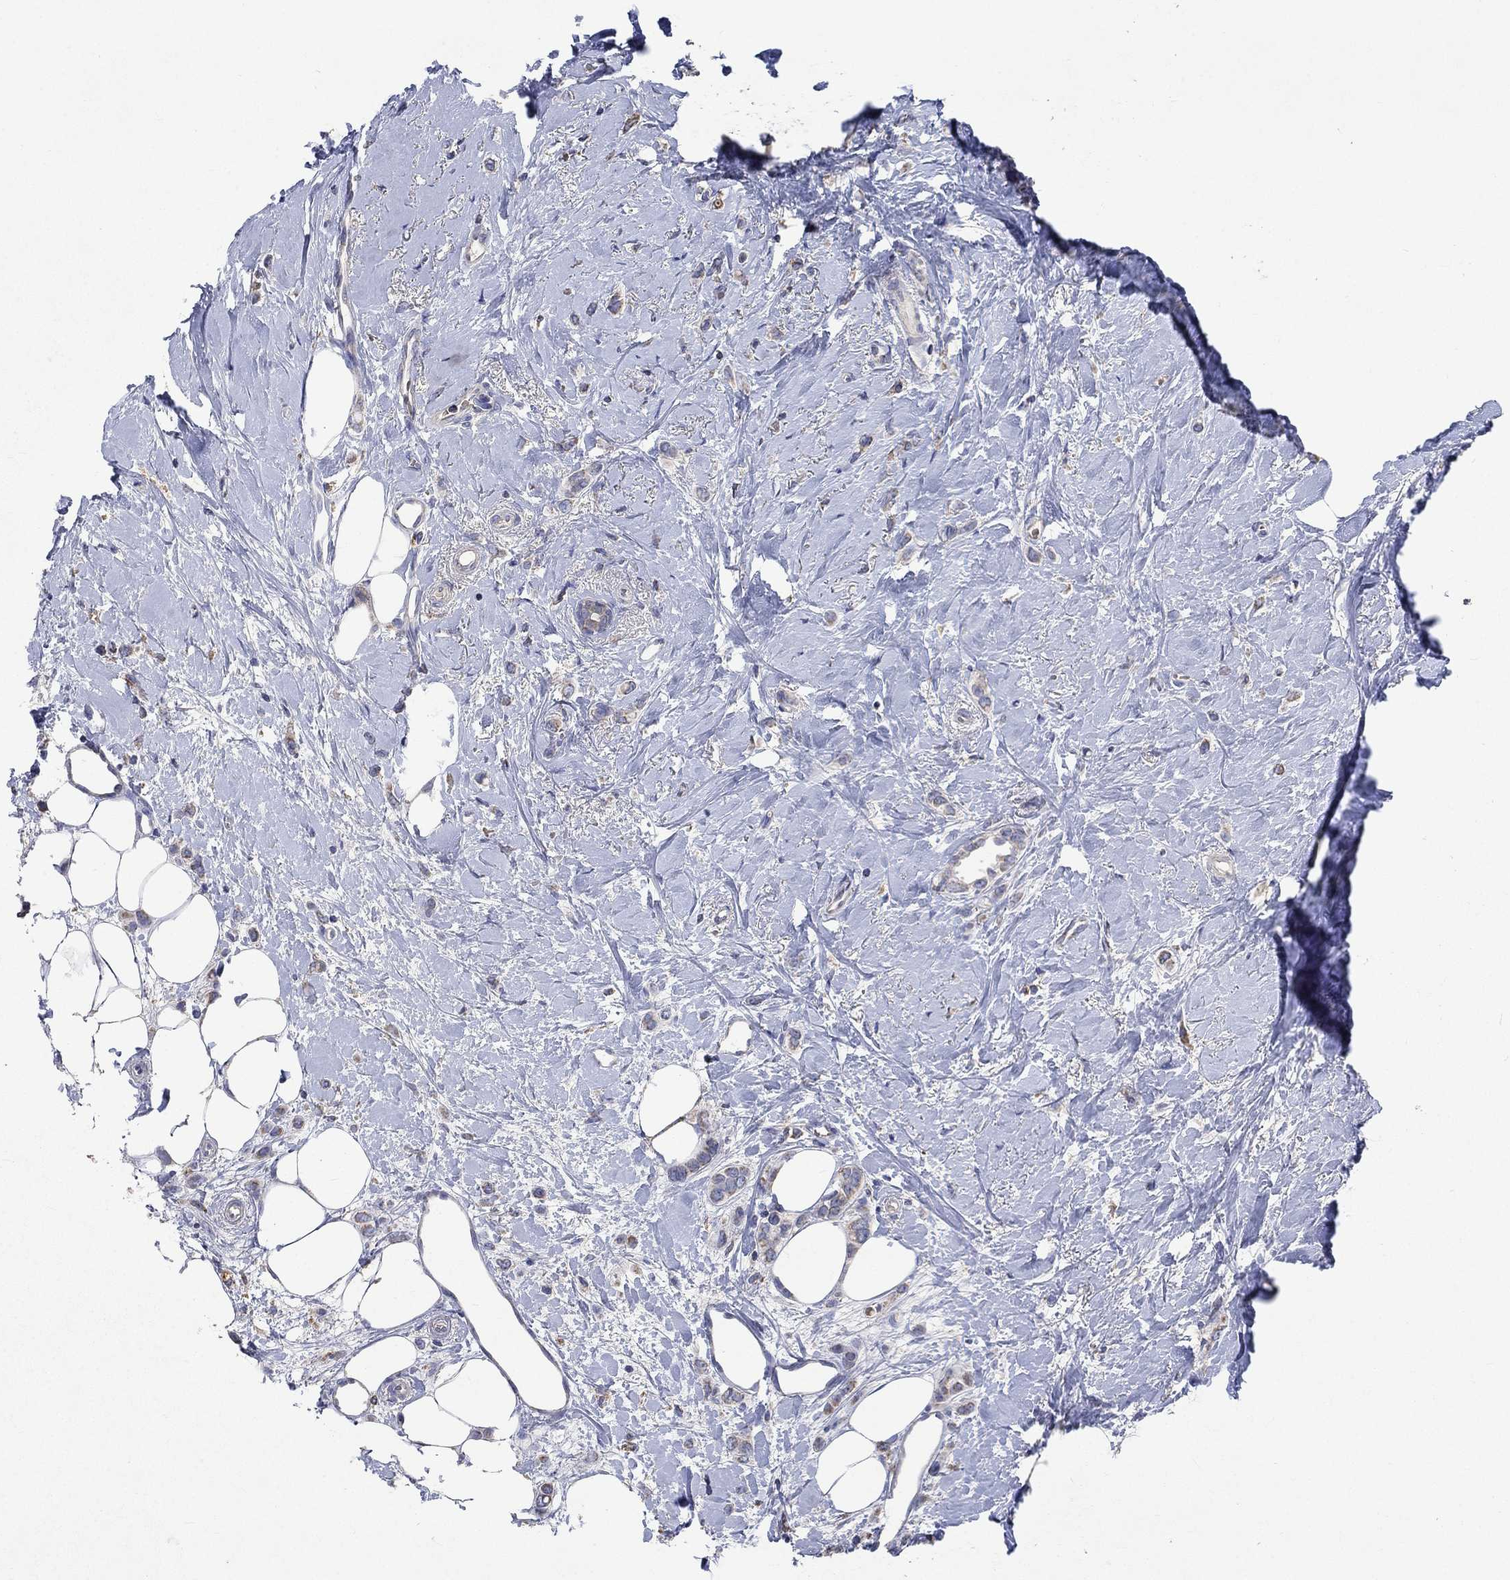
{"staining": {"intensity": "weak", "quantity": "<25%", "location": "cytoplasmic/membranous"}, "tissue": "breast cancer", "cell_type": "Tumor cells", "image_type": "cancer", "snomed": [{"axis": "morphology", "description": "Lobular carcinoma"}, {"axis": "topography", "description": "Breast"}], "caption": "Protein analysis of breast cancer demonstrates no significant positivity in tumor cells.", "gene": "UGT8", "patient": {"sex": "female", "age": 66}}